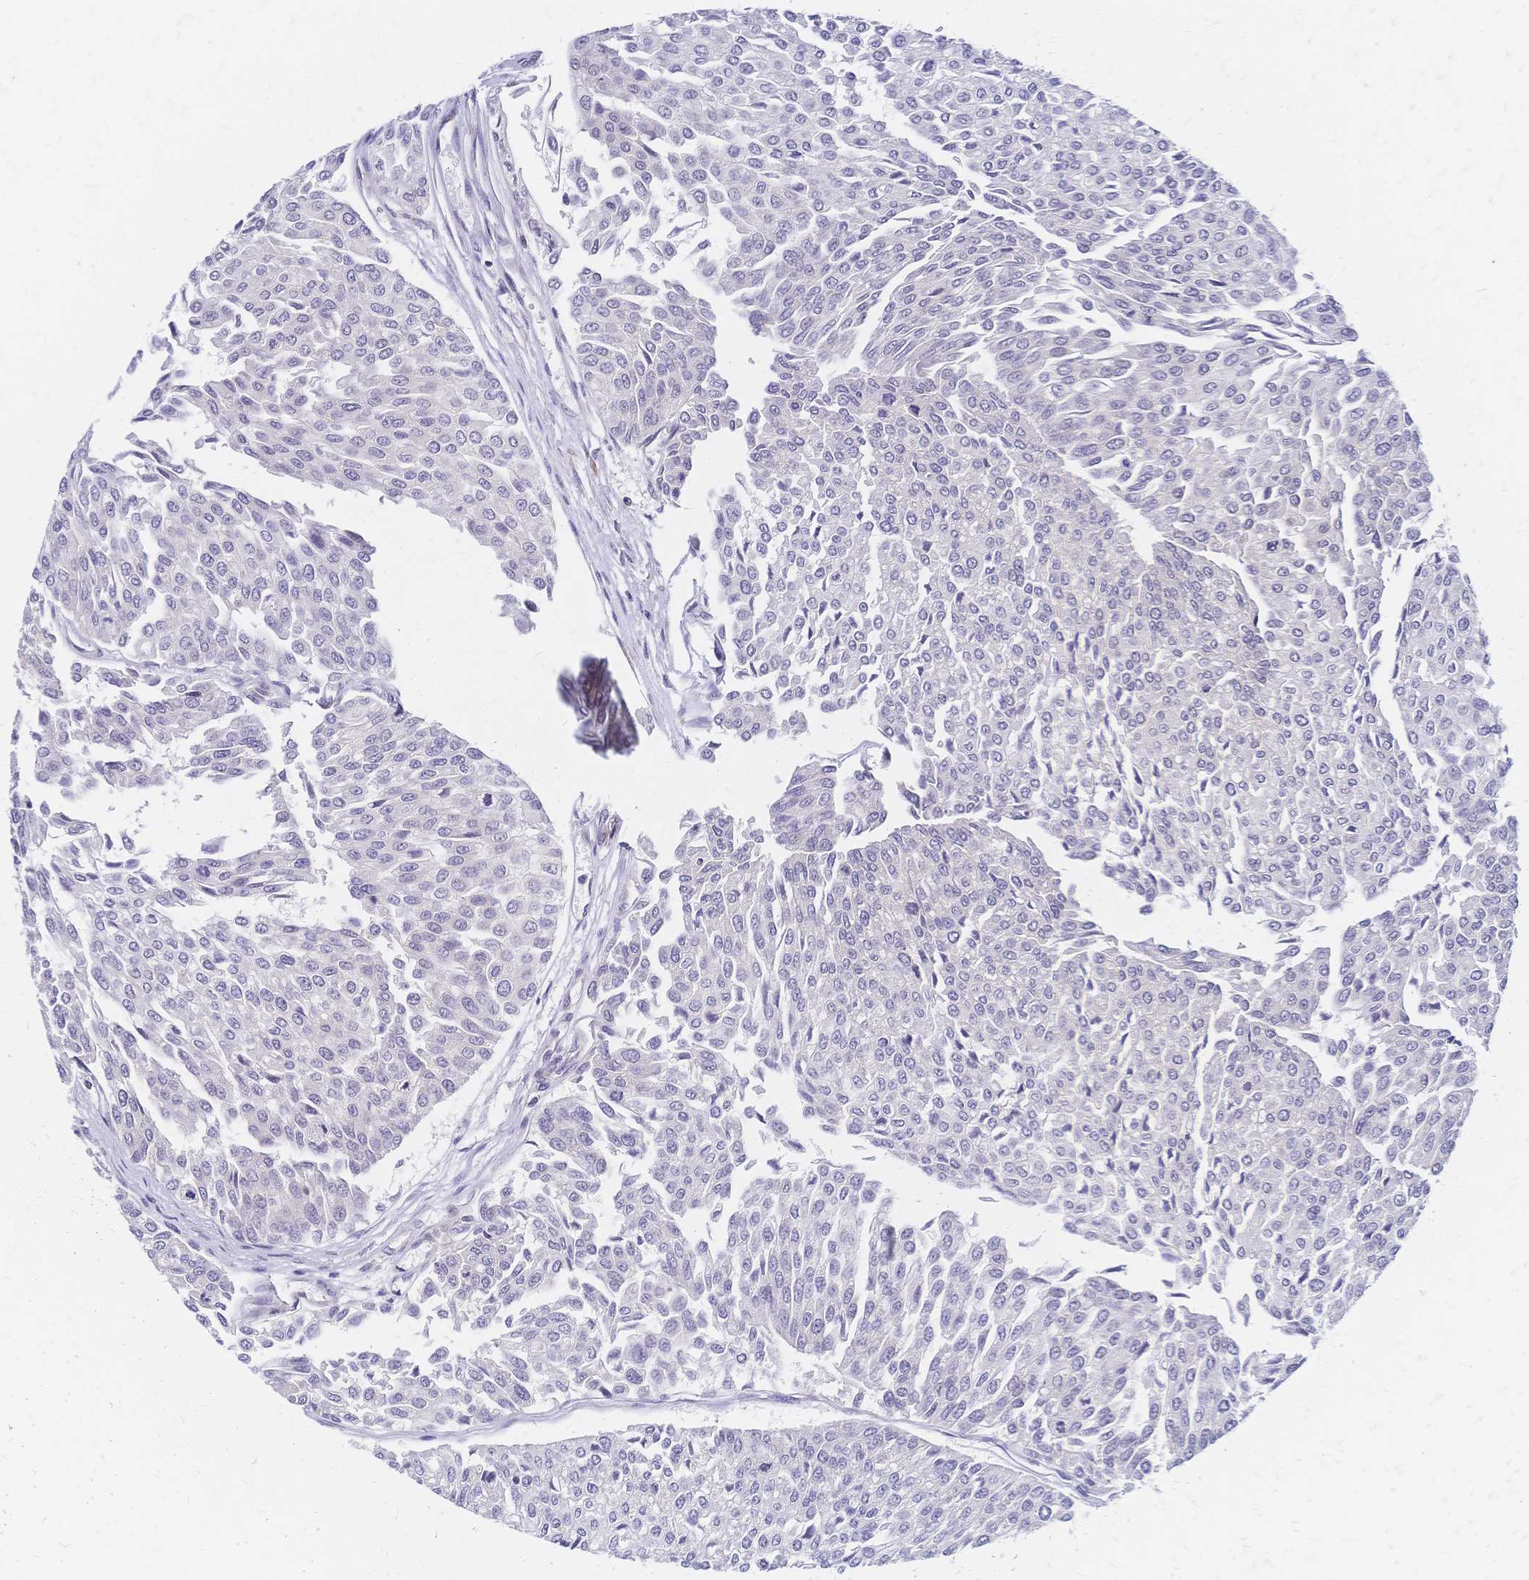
{"staining": {"intensity": "negative", "quantity": "none", "location": "none"}, "tissue": "urothelial cancer", "cell_type": "Tumor cells", "image_type": "cancer", "snomed": [{"axis": "morphology", "description": "Urothelial carcinoma, NOS"}, {"axis": "topography", "description": "Urinary bladder"}], "caption": "High power microscopy photomicrograph of an IHC photomicrograph of transitional cell carcinoma, revealing no significant expression in tumor cells. (DAB (3,3'-diaminobenzidine) immunohistochemistry (IHC) visualized using brightfield microscopy, high magnification).", "gene": "CBX7", "patient": {"sex": "male", "age": 67}}